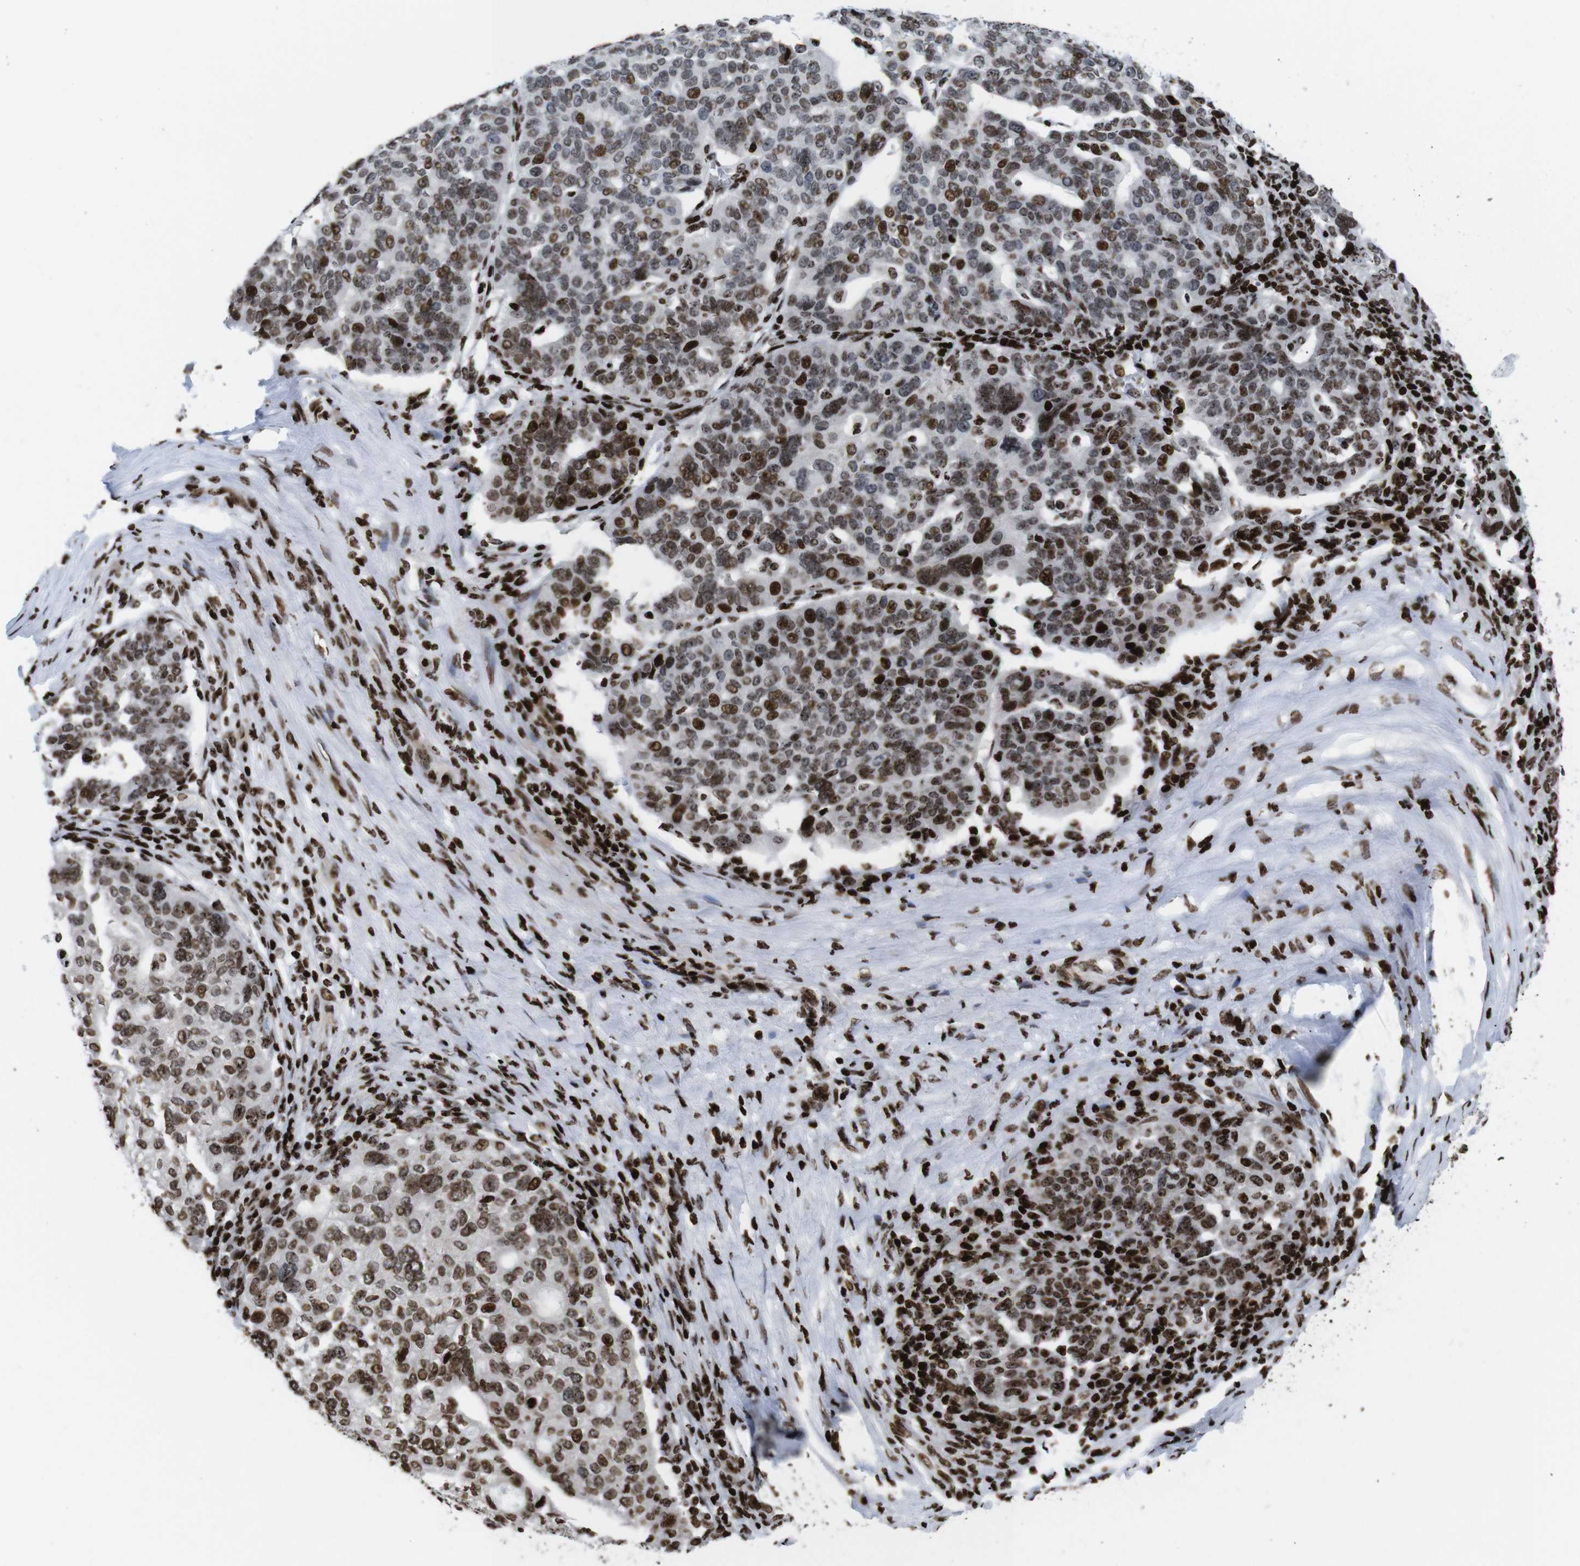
{"staining": {"intensity": "moderate", "quantity": ">75%", "location": "nuclear"}, "tissue": "ovarian cancer", "cell_type": "Tumor cells", "image_type": "cancer", "snomed": [{"axis": "morphology", "description": "Cystadenocarcinoma, serous, NOS"}, {"axis": "topography", "description": "Ovary"}], "caption": "Ovarian serous cystadenocarcinoma tissue exhibits moderate nuclear staining in about >75% of tumor cells", "gene": "H1-4", "patient": {"sex": "female", "age": 59}}